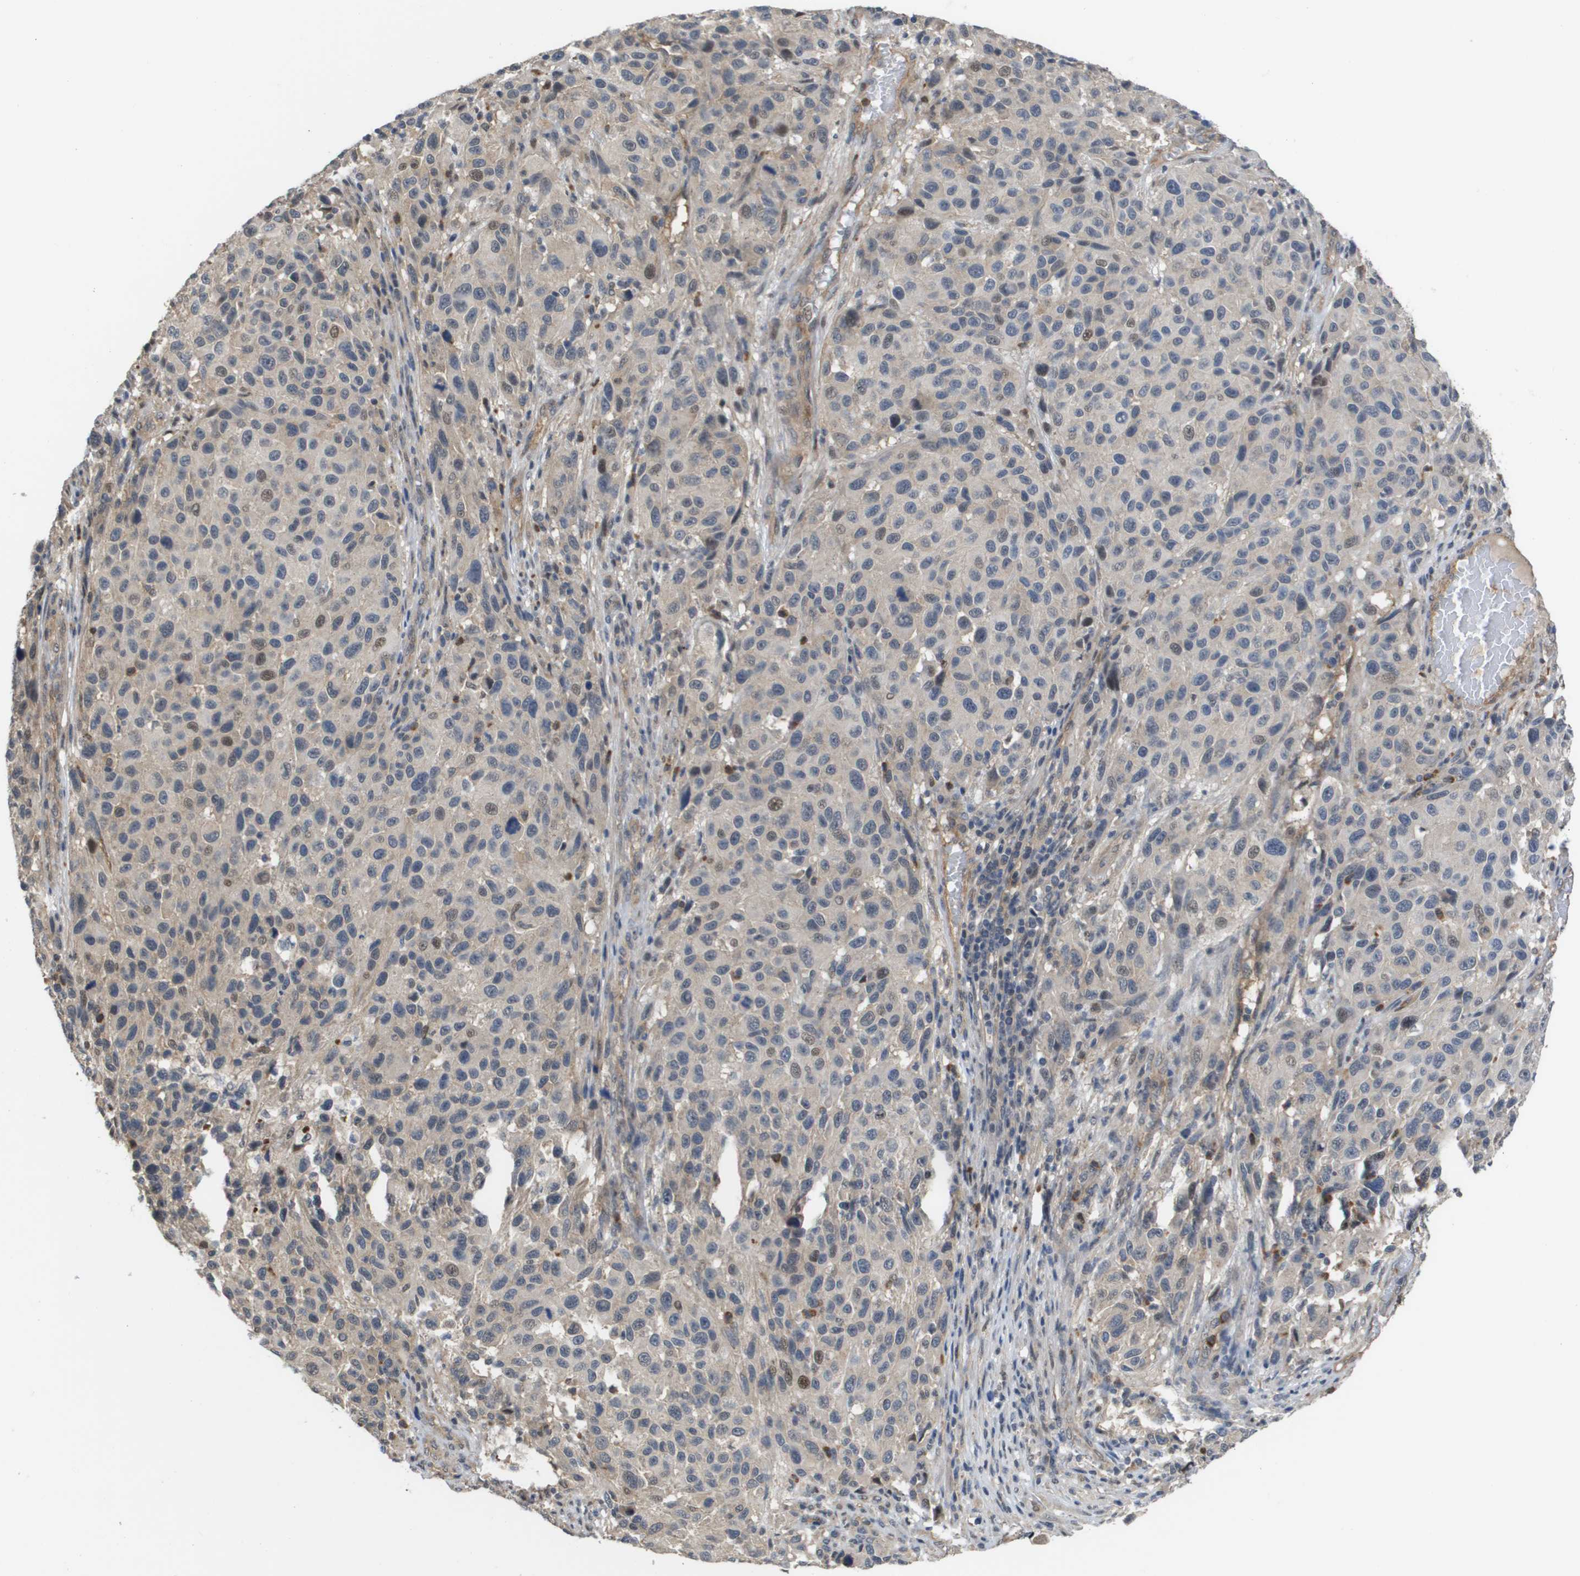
{"staining": {"intensity": "negative", "quantity": "none", "location": "none"}, "tissue": "melanoma", "cell_type": "Tumor cells", "image_type": "cancer", "snomed": [{"axis": "morphology", "description": "Malignant melanoma, Metastatic site"}, {"axis": "topography", "description": "Lymph node"}], "caption": "Tumor cells show no significant protein staining in malignant melanoma (metastatic site). (Stains: DAB immunohistochemistry (IHC) with hematoxylin counter stain, Microscopy: brightfield microscopy at high magnification).", "gene": "RNF112", "patient": {"sex": "male", "age": 61}}